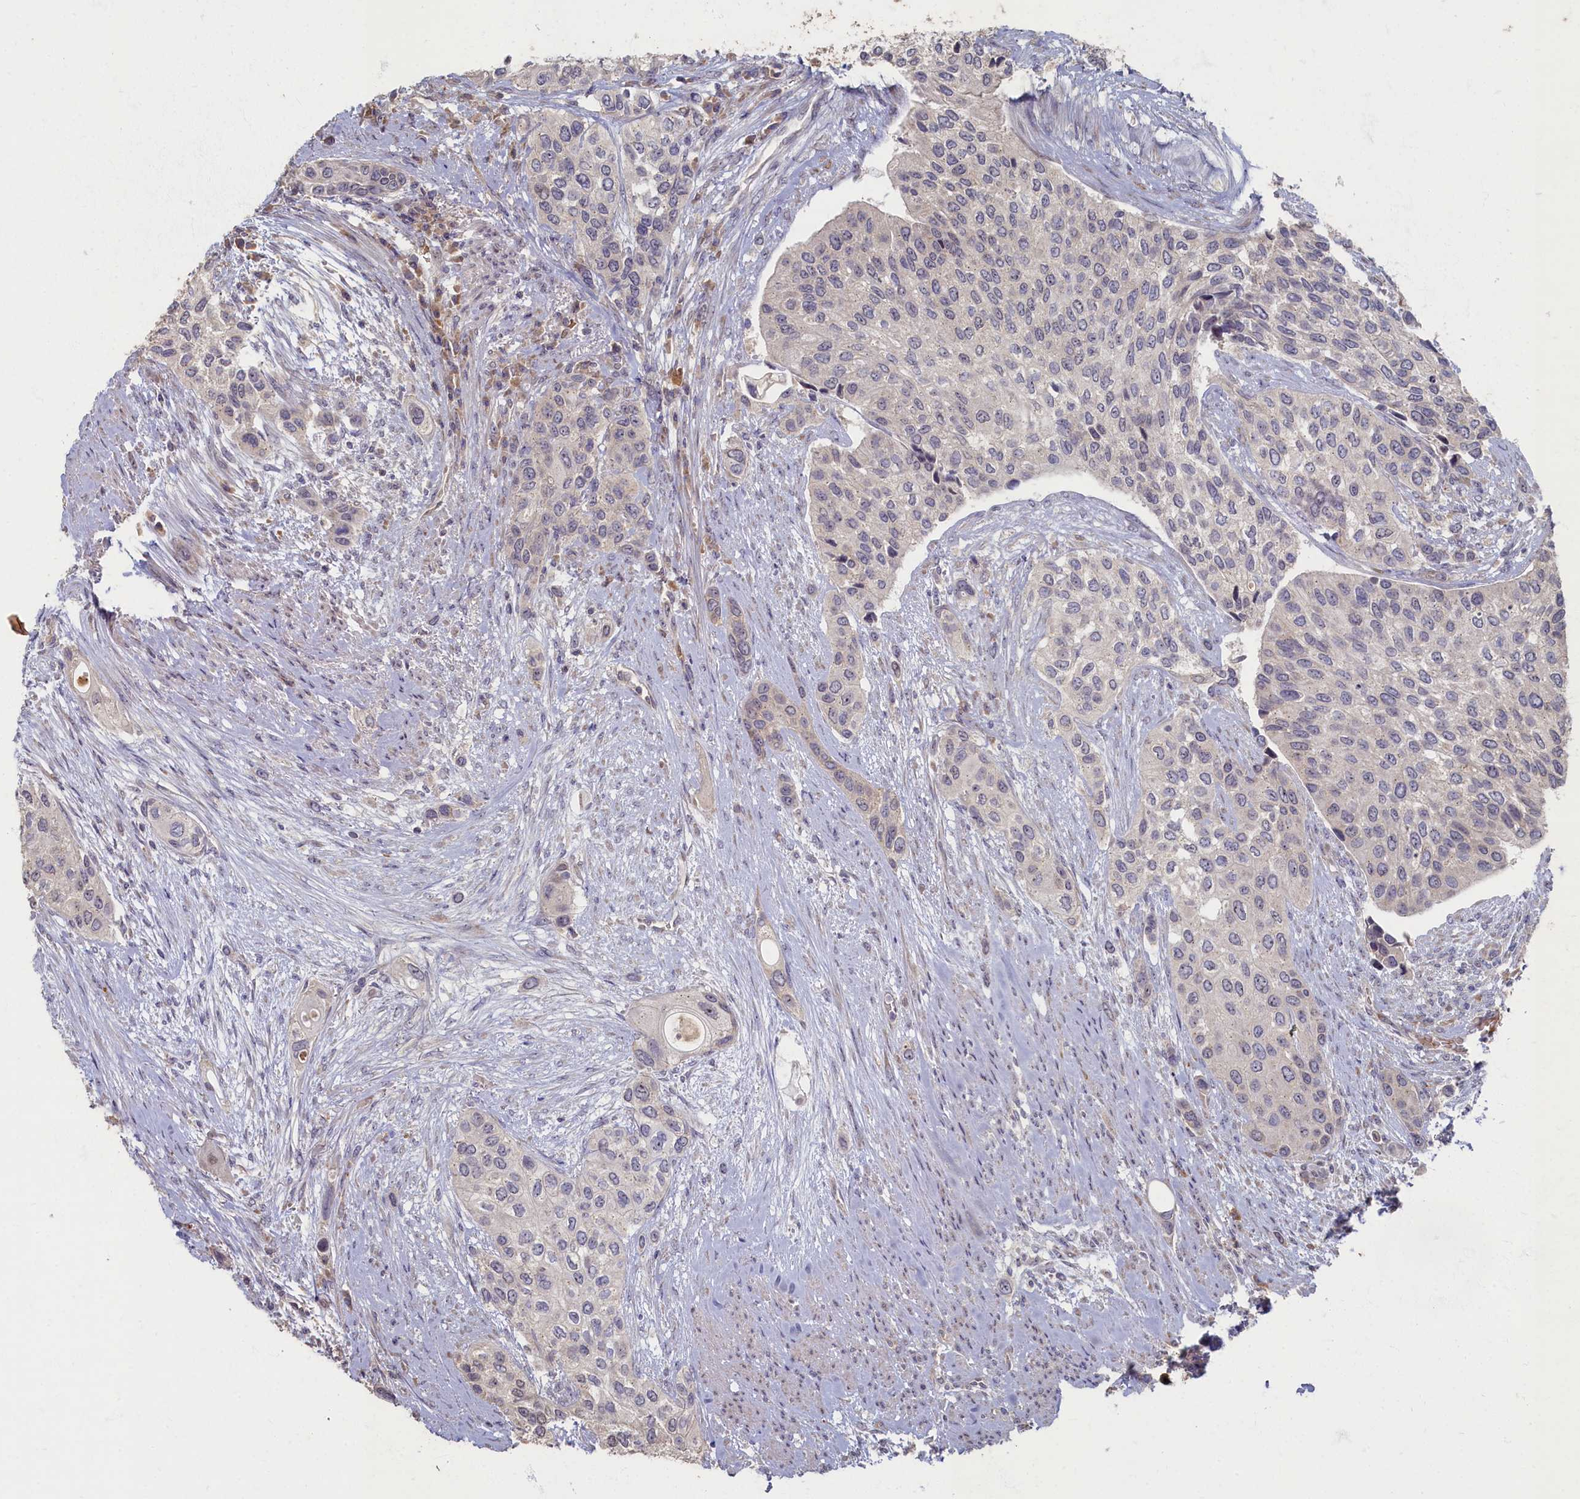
{"staining": {"intensity": "negative", "quantity": "none", "location": "none"}, "tissue": "urothelial cancer", "cell_type": "Tumor cells", "image_type": "cancer", "snomed": [{"axis": "morphology", "description": "Normal tissue, NOS"}, {"axis": "morphology", "description": "Urothelial carcinoma, High grade"}, {"axis": "topography", "description": "Vascular tissue"}, {"axis": "topography", "description": "Urinary bladder"}], "caption": "Human urothelial cancer stained for a protein using immunohistochemistry demonstrates no positivity in tumor cells.", "gene": "HUNK", "patient": {"sex": "female", "age": 56}}